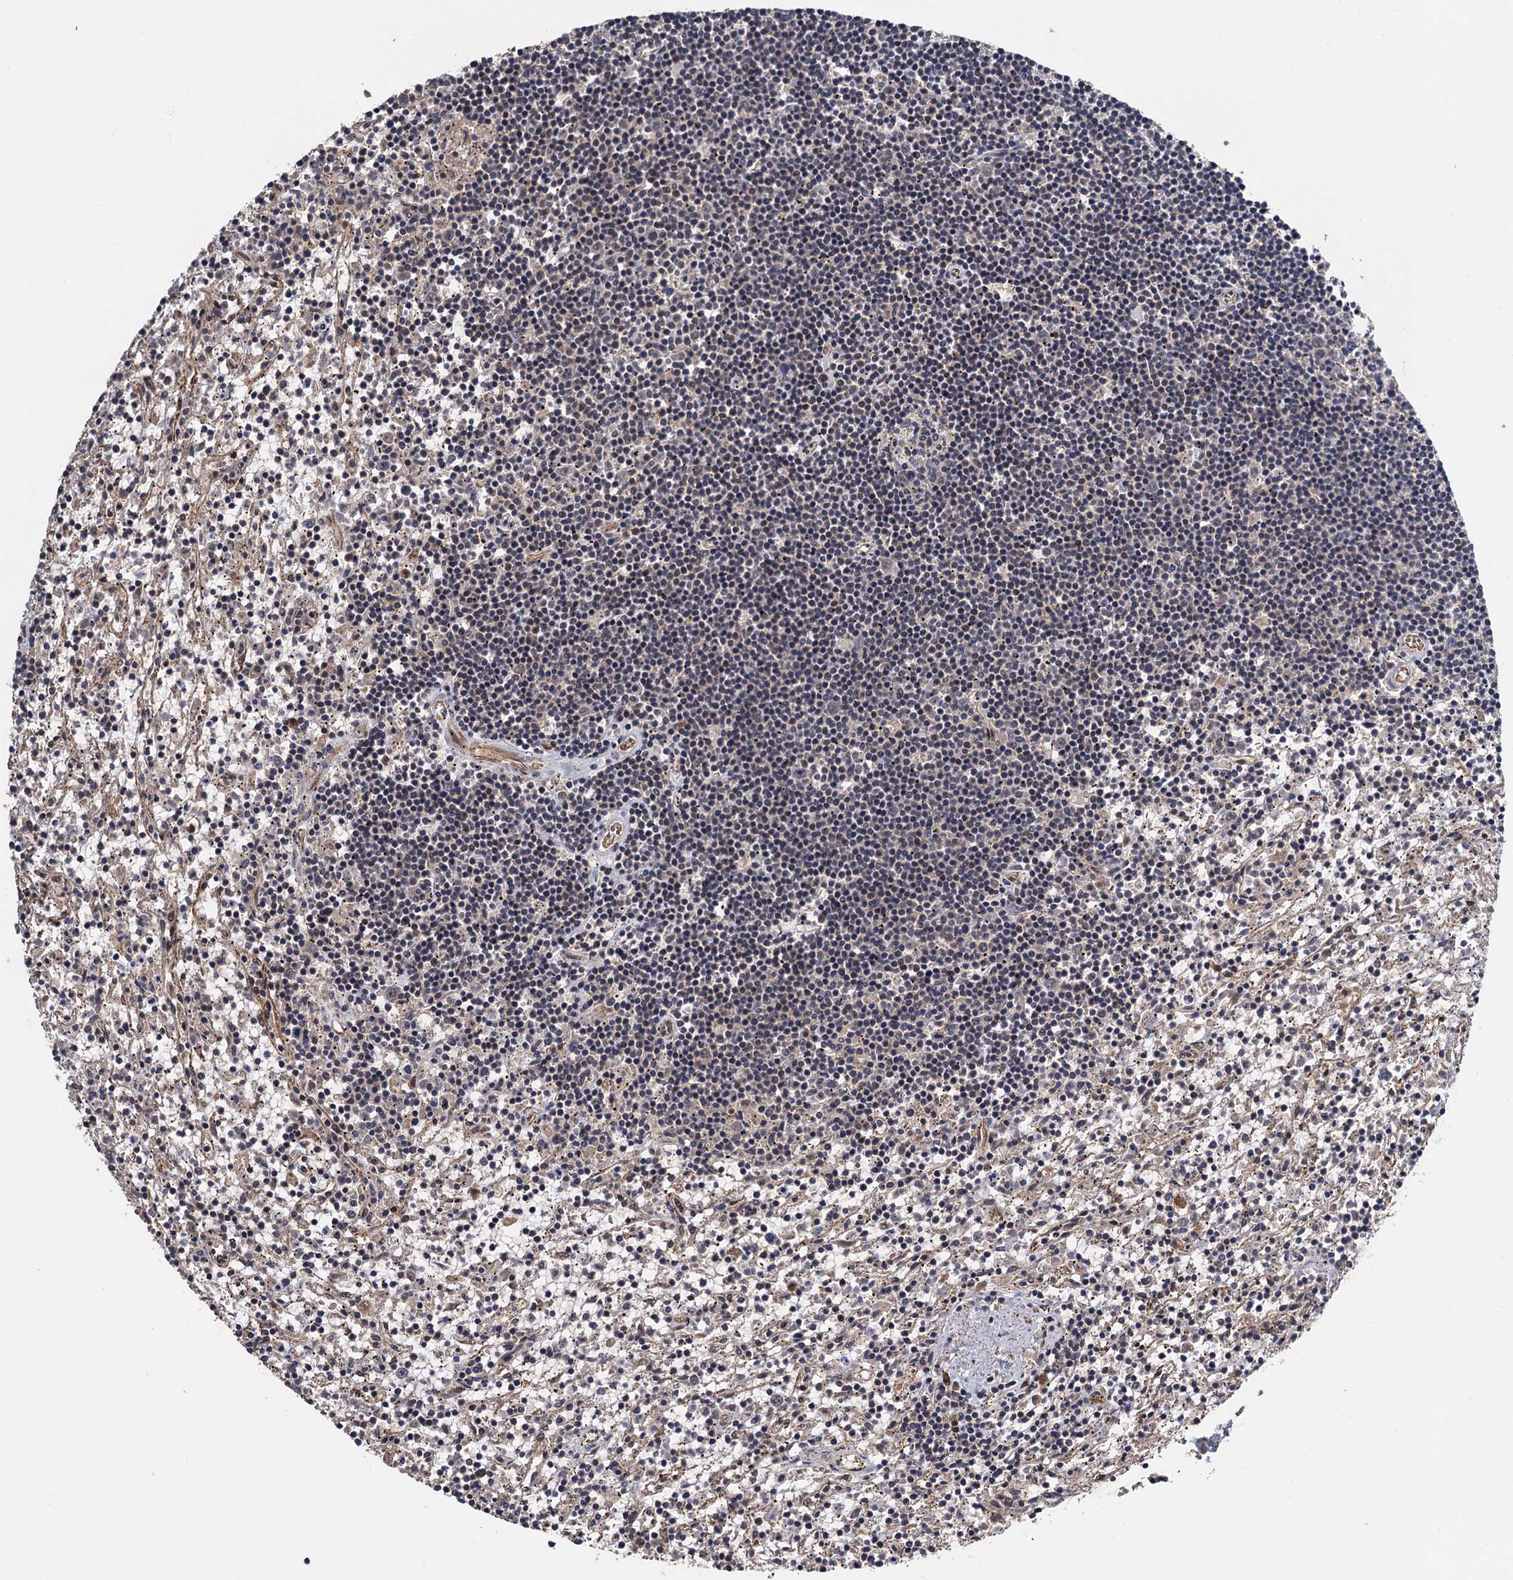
{"staining": {"intensity": "negative", "quantity": "none", "location": "none"}, "tissue": "lymphoma", "cell_type": "Tumor cells", "image_type": "cancer", "snomed": [{"axis": "morphology", "description": "Malignant lymphoma, non-Hodgkin's type, Low grade"}, {"axis": "topography", "description": "Spleen"}], "caption": "A photomicrograph of human lymphoma is negative for staining in tumor cells.", "gene": "NAA16", "patient": {"sex": "male", "age": 76}}